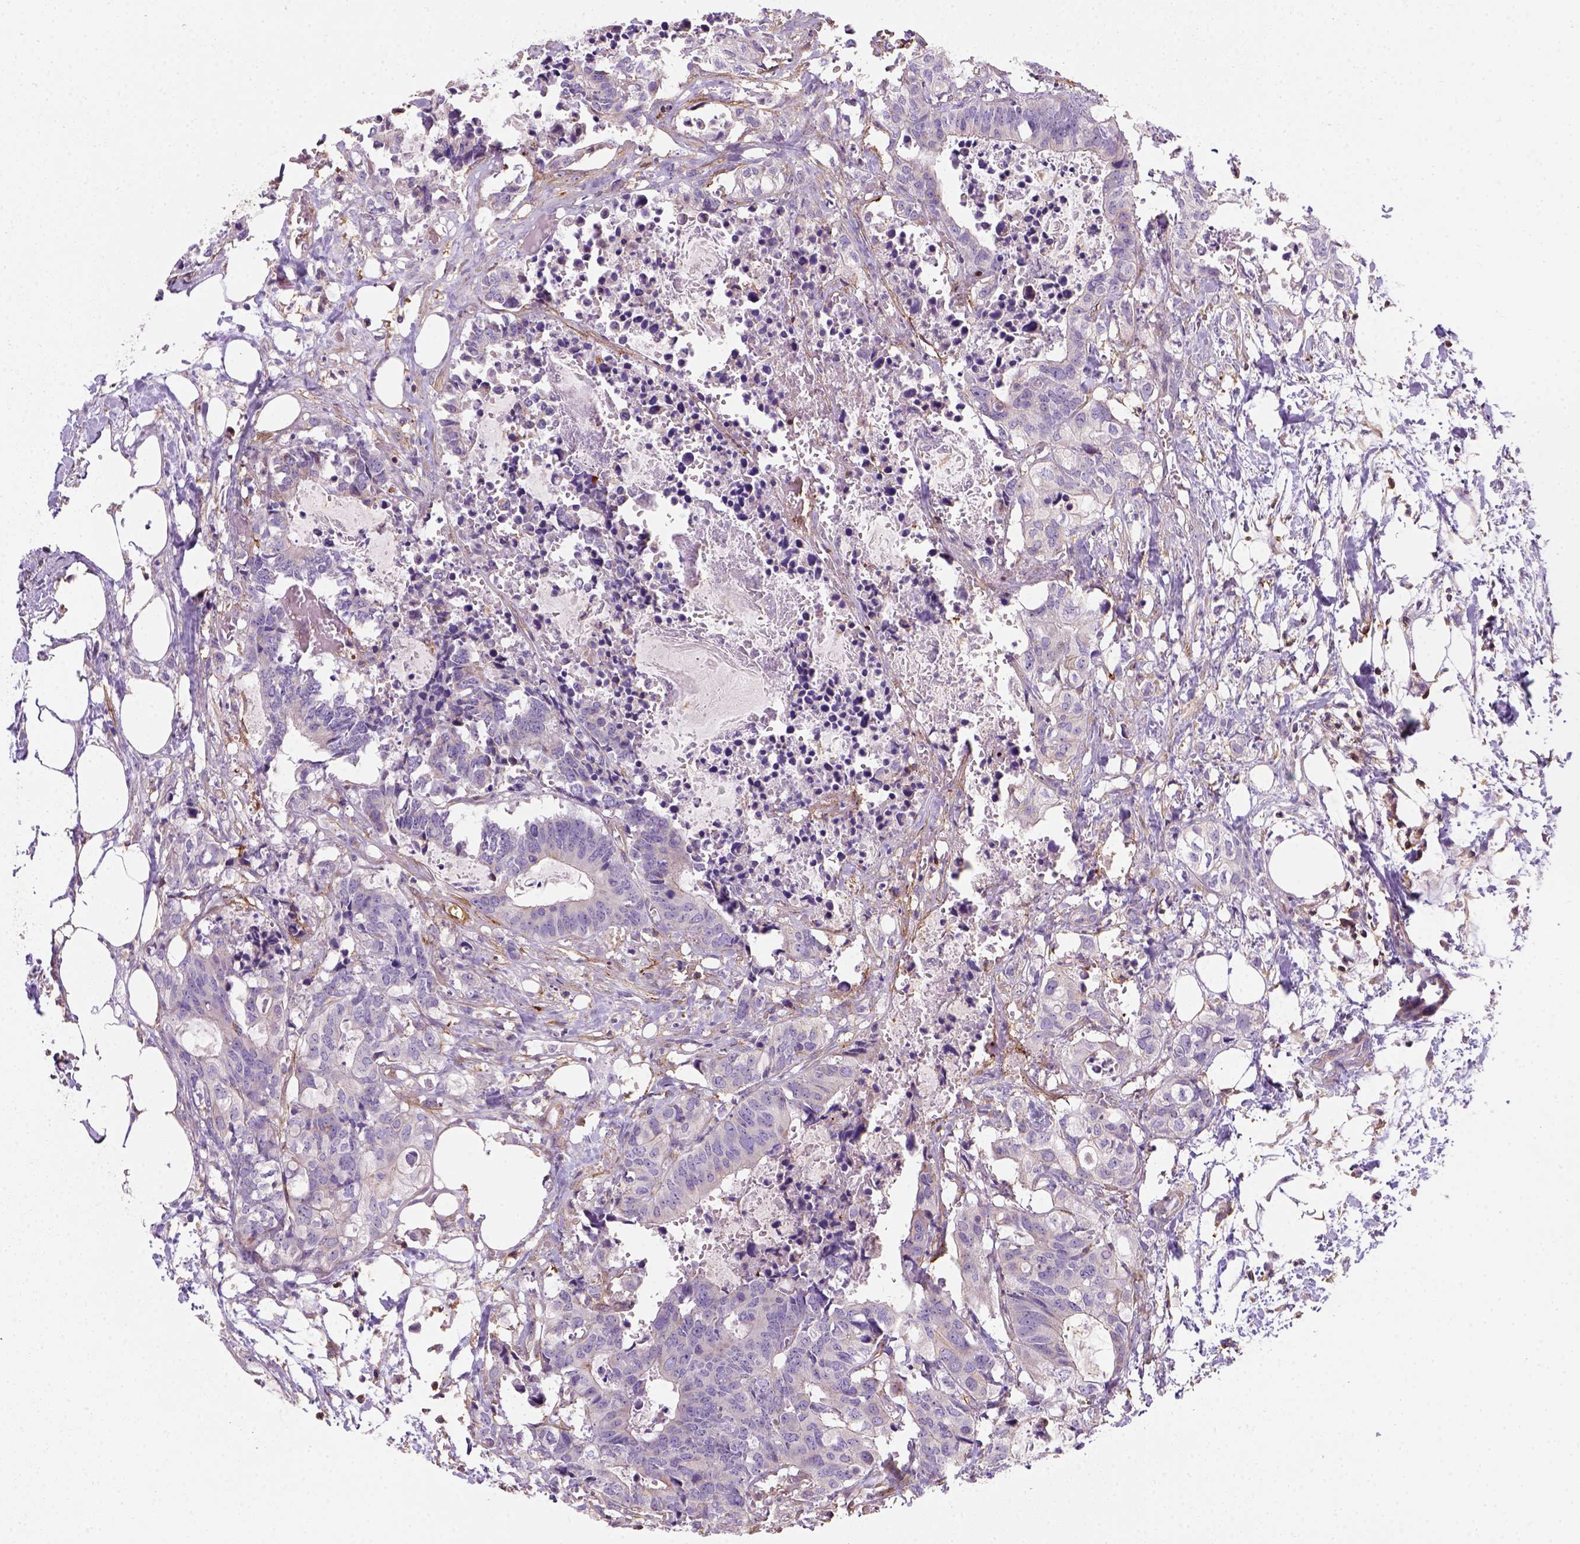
{"staining": {"intensity": "moderate", "quantity": "<25%", "location": "cytoplasmic/membranous"}, "tissue": "colorectal cancer", "cell_type": "Tumor cells", "image_type": "cancer", "snomed": [{"axis": "morphology", "description": "Adenocarcinoma, NOS"}, {"axis": "topography", "description": "Colon"}, {"axis": "topography", "description": "Rectum"}], "caption": "This photomicrograph exhibits immunohistochemistry staining of colorectal cancer, with low moderate cytoplasmic/membranous expression in approximately <25% of tumor cells.", "gene": "GPRC5D", "patient": {"sex": "male", "age": 57}}